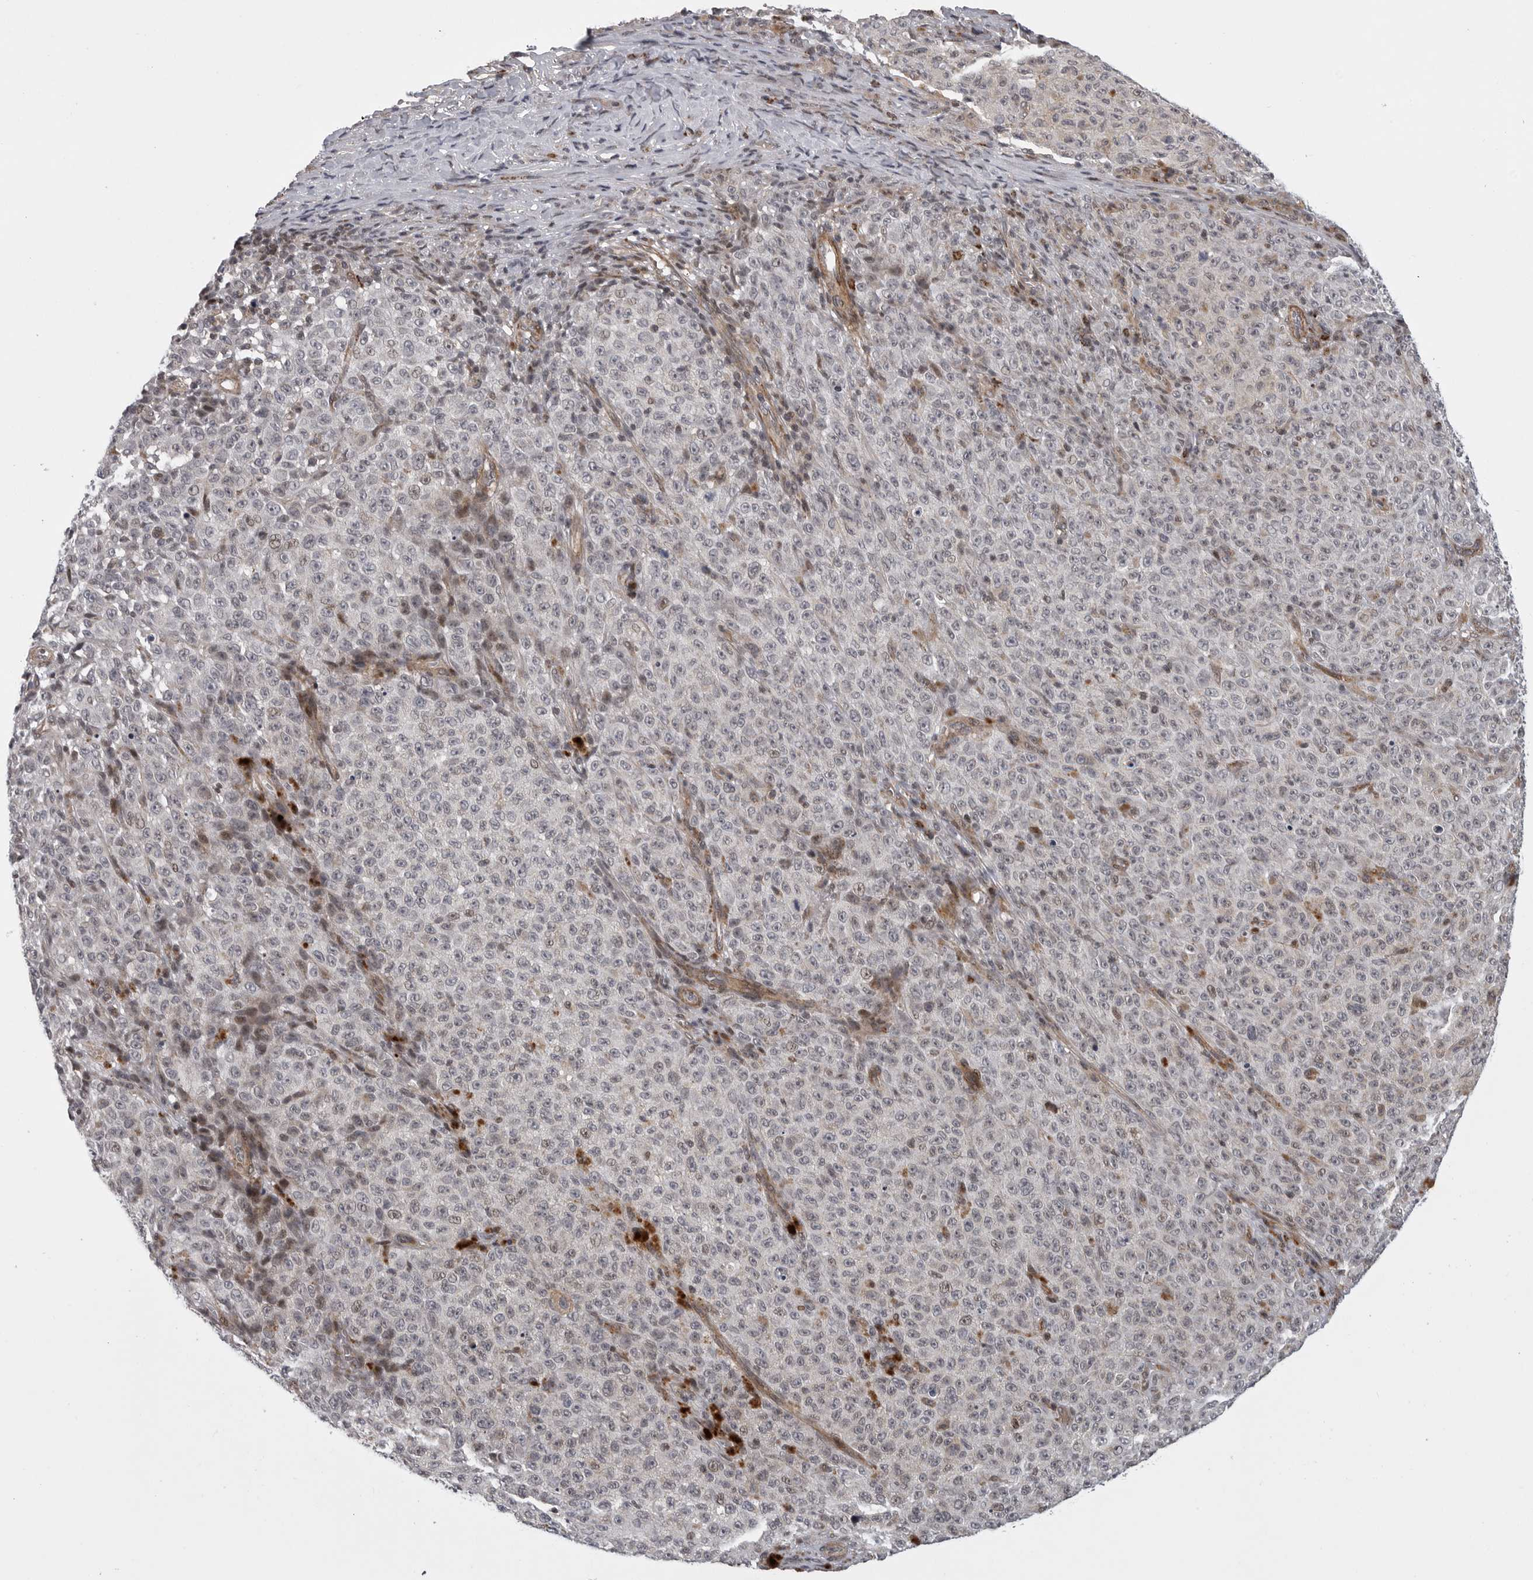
{"staining": {"intensity": "negative", "quantity": "none", "location": "none"}, "tissue": "melanoma", "cell_type": "Tumor cells", "image_type": "cancer", "snomed": [{"axis": "morphology", "description": "Malignant melanoma, NOS"}, {"axis": "topography", "description": "Skin"}], "caption": "High power microscopy histopathology image of an immunohistochemistry photomicrograph of melanoma, revealing no significant staining in tumor cells.", "gene": "TMPRSS11F", "patient": {"sex": "female", "age": 82}}